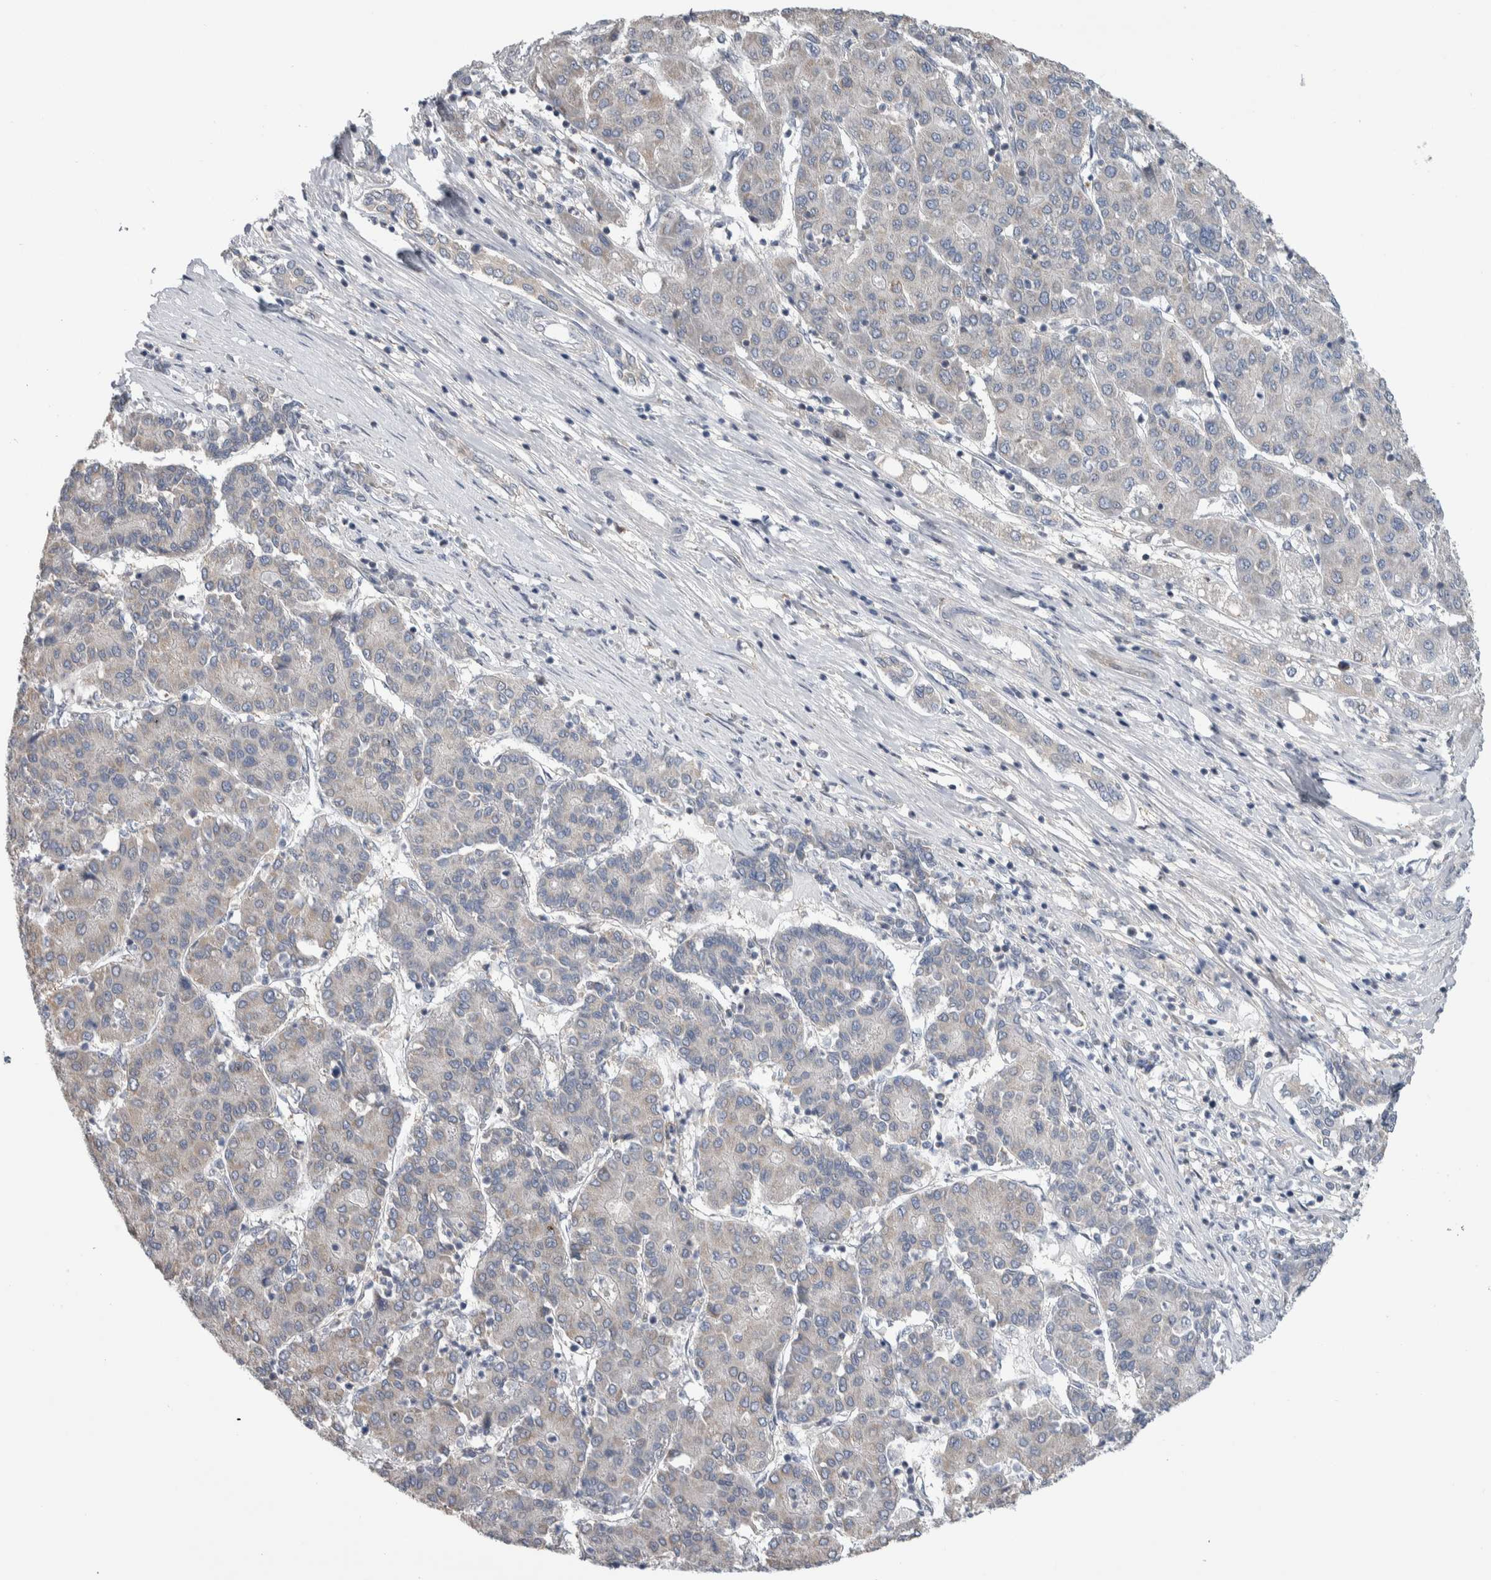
{"staining": {"intensity": "negative", "quantity": "none", "location": "none"}, "tissue": "liver cancer", "cell_type": "Tumor cells", "image_type": "cancer", "snomed": [{"axis": "morphology", "description": "Carcinoma, Hepatocellular, NOS"}, {"axis": "topography", "description": "Liver"}], "caption": "Tumor cells are negative for brown protein staining in liver cancer. (DAB immunohistochemistry (IHC), high magnification).", "gene": "TAX1BP1", "patient": {"sex": "male", "age": 65}}